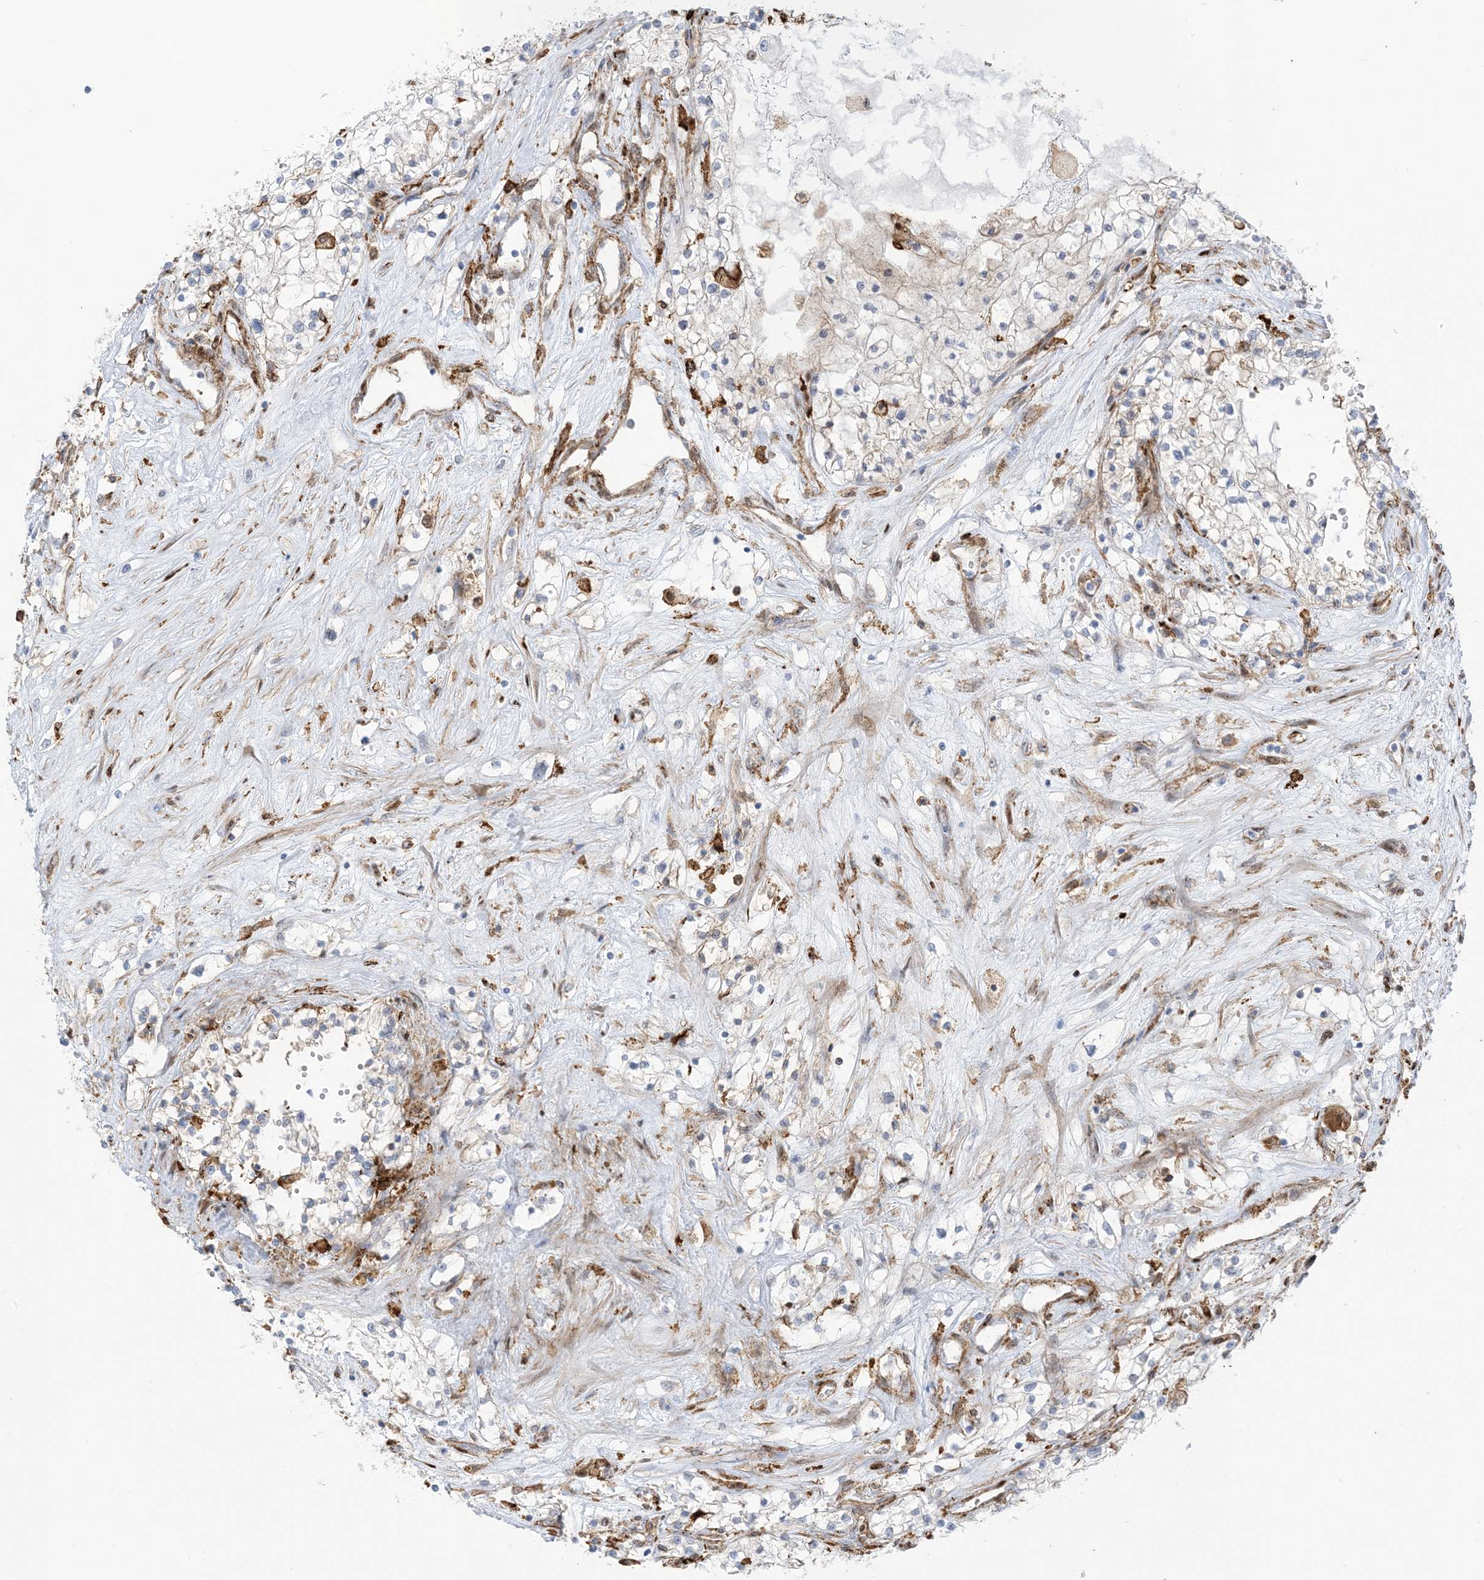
{"staining": {"intensity": "negative", "quantity": "none", "location": "none"}, "tissue": "renal cancer", "cell_type": "Tumor cells", "image_type": "cancer", "snomed": [{"axis": "morphology", "description": "Normal tissue, NOS"}, {"axis": "morphology", "description": "Adenocarcinoma, NOS"}, {"axis": "topography", "description": "Kidney"}], "caption": "Renal cancer stained for a protein using immunohistochemistry (IHC) reveals no positivity tumor cells.", "gene": "ICMT", "patient": {"sex": "male", "age": 68}}